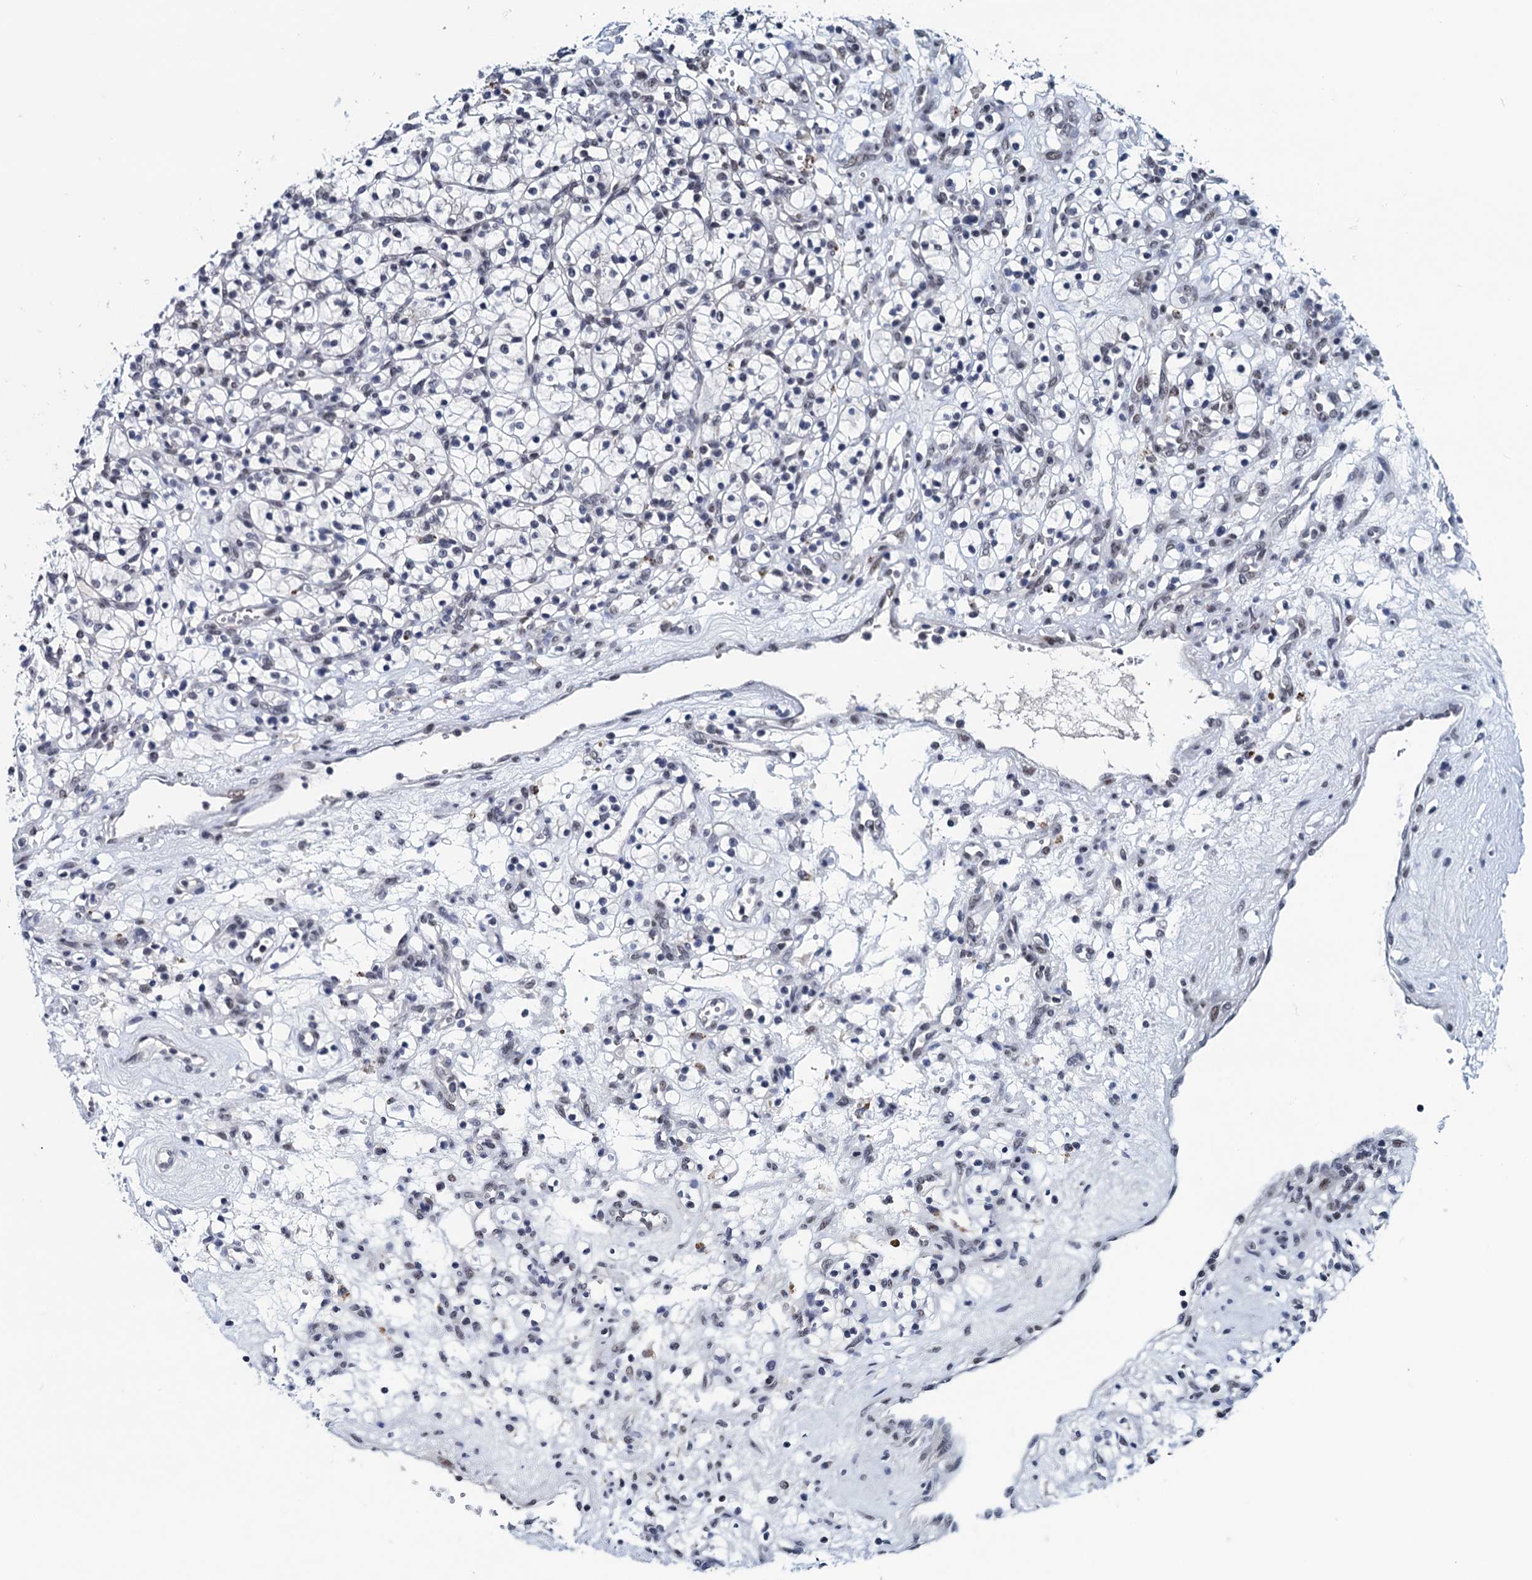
{"staining": {"intensity": "negative", "quantity": "none", "location": "none"}, "tissue": "renal cancer", "cell_type": "Tumor cells", "image_type": "cancer", "snomed": [{"axis": "morphology", "description": "Adenocarcinoma, NOS"}, {"axis": "topography", "description": "Kidney"}], "caption": "Renal adenocarcinoma was stained to show a protein in brown. There is no significant positivity in tumor cells. Nuclei are stained in blue.", "gene": "FNBP4", "patient": {"sex": "female", "age": 57}}